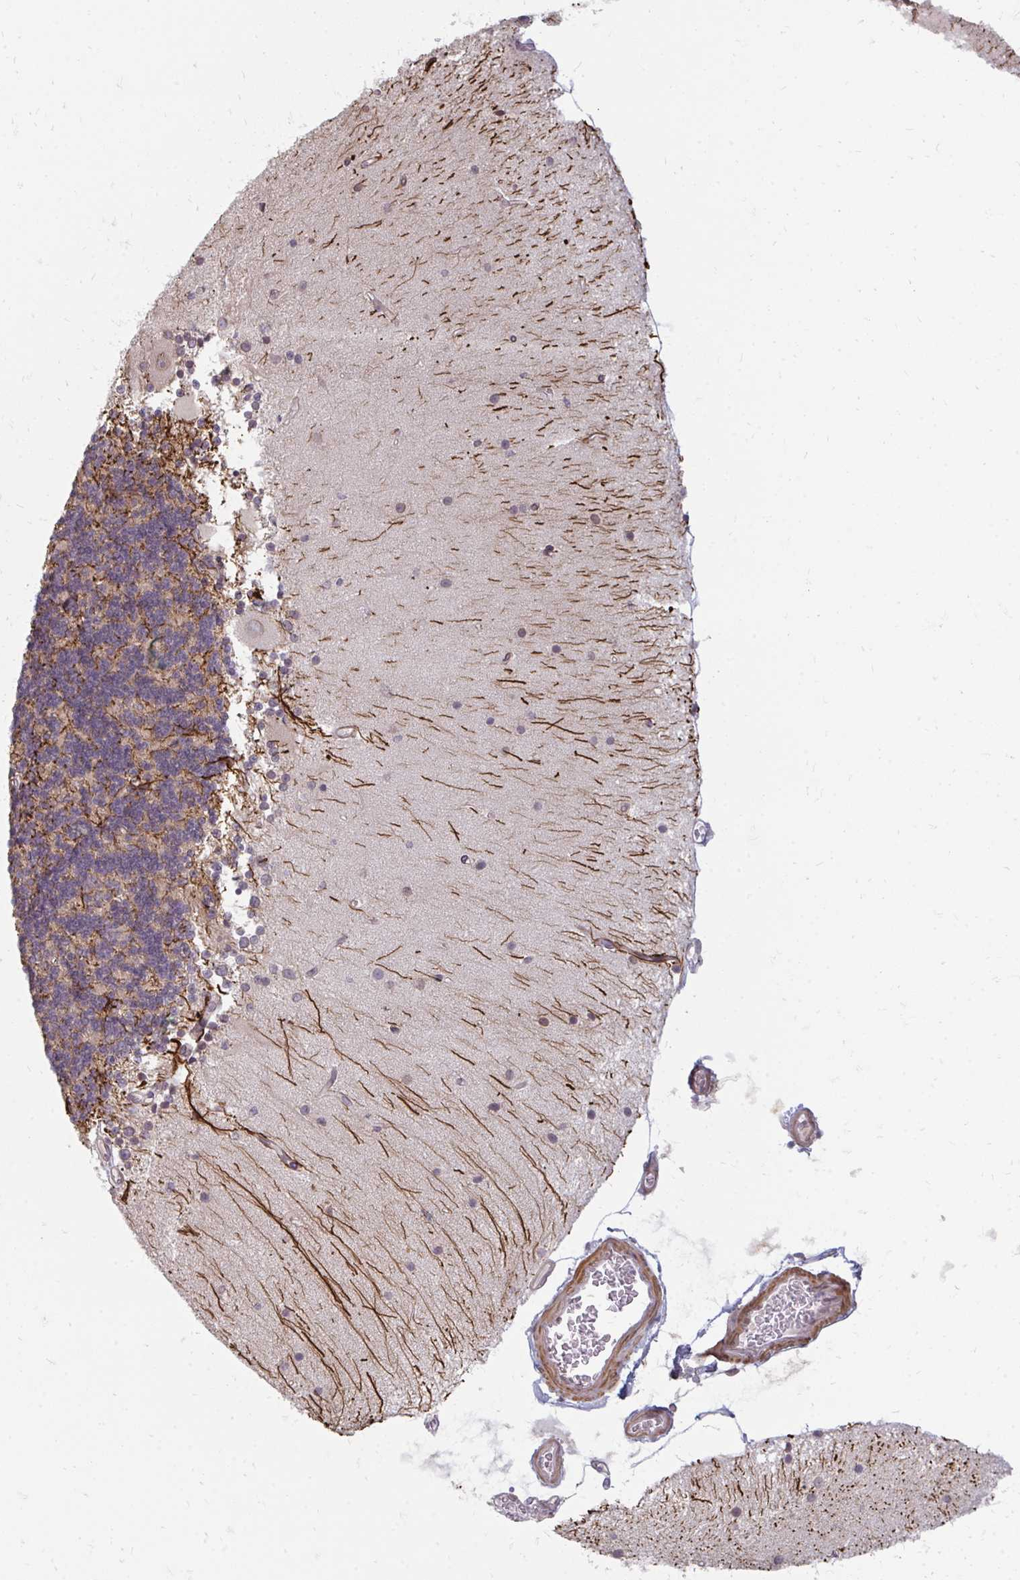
{"staining": {"intensity": "negative", "quantity": "none", "location": "none"}, "tissue": "cerebellum", "cell_type": "Cells in granular layer", "image_type": "normal", "snomed": [{"axis": "morphology", "description": "Normal tissue, NOS"}, {"axis": "topography", "description": "Cerebellum"}], "caption": "The IHC micrograph has no significant expression in cells in granular layer of cerebellum.", "gene": "GPC5", "patient": {"sex": "female", "age": 54}}